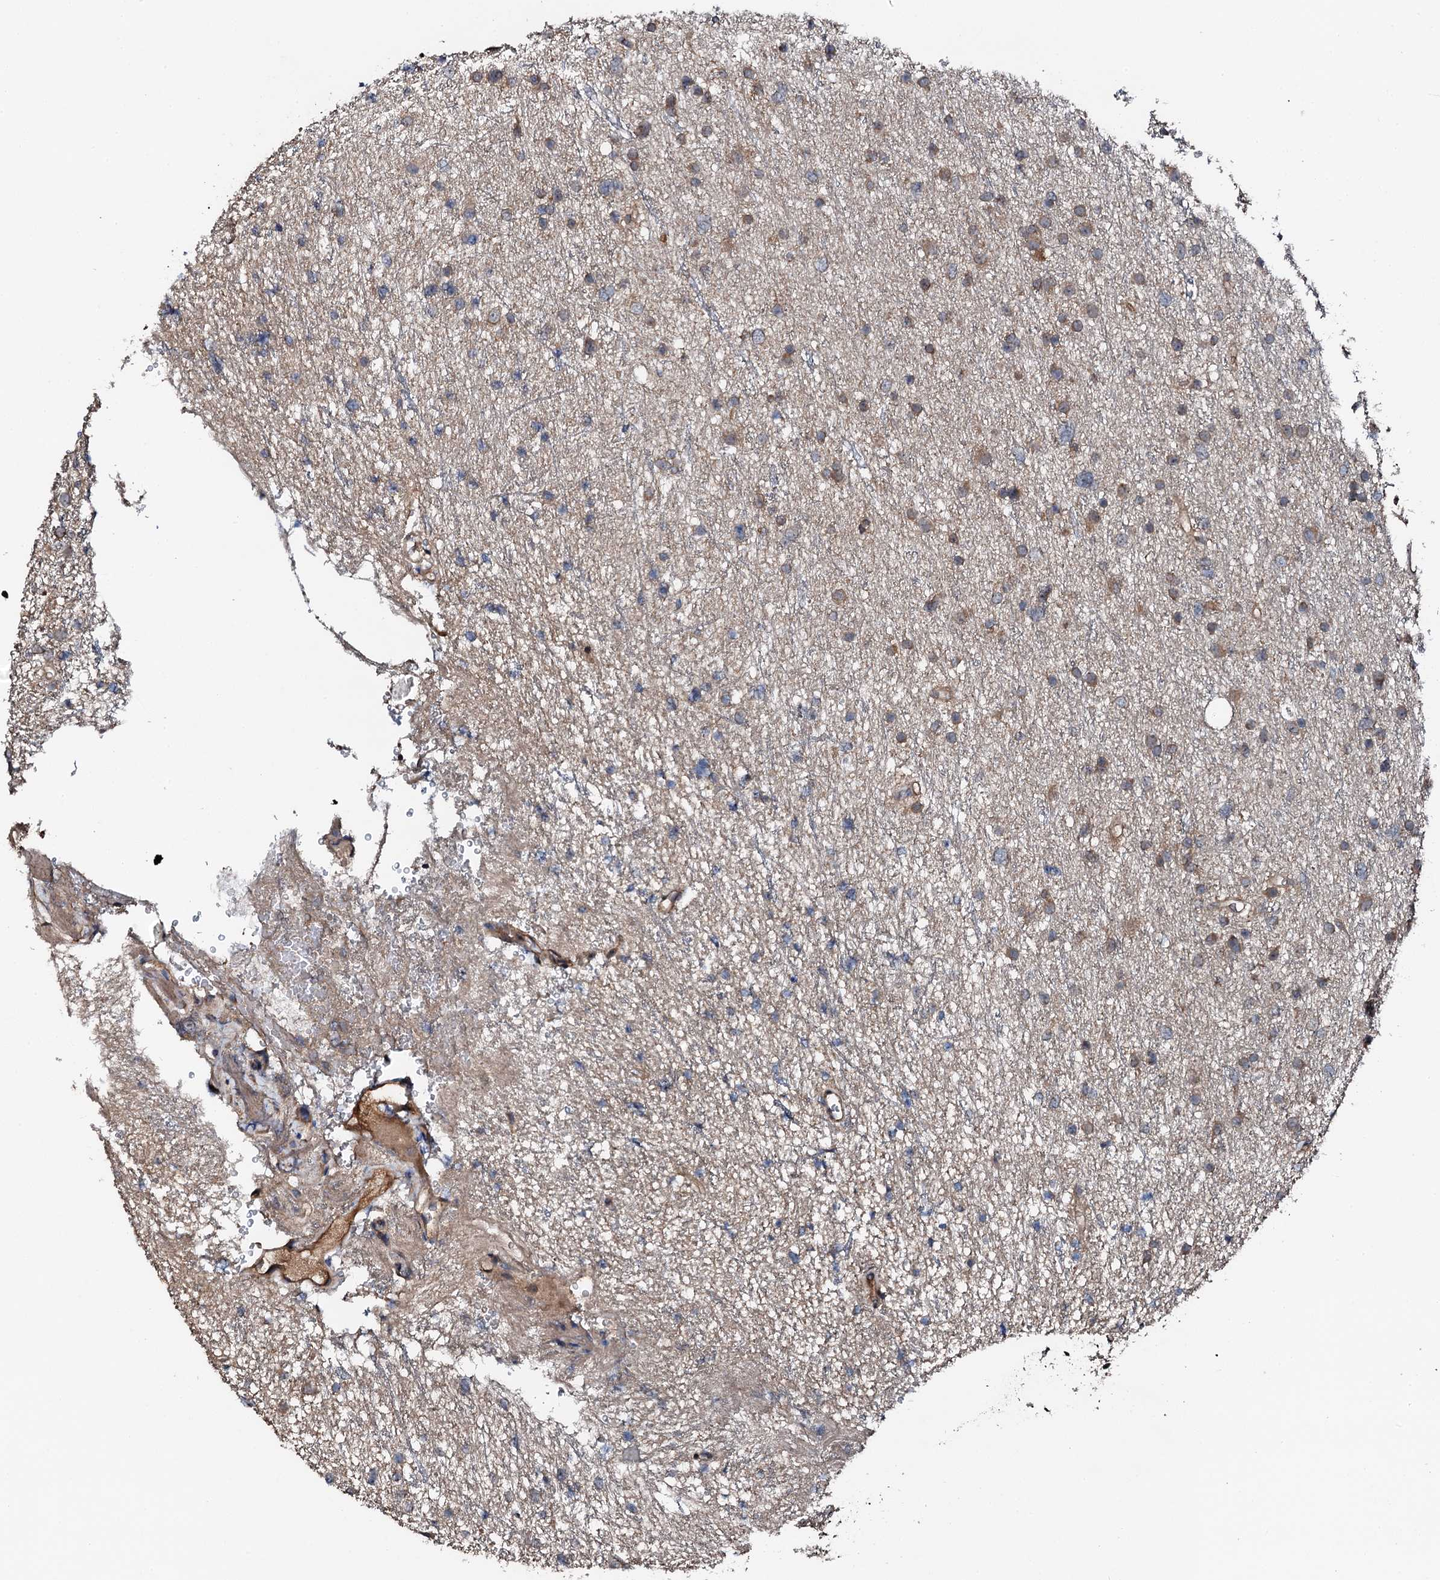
{"staining": {"intensity": "moderate", "quantity": "25%-75%", "location": "cytoplasmic/membranous"}, "tissue": "glioma", "cell_type": "Tumor cells", "image_type": "cancer", "snomed": [{"axis": "morphology", "description": "Glioma, malignant, Low grade"}, {"axis": "topography", "description": "Cerebral cortex"}], "caption": "Brown immunohistochemical staining in human glioma reveals moderate cytoplasmic/membranous staining in about 25%-75% of tumor cells. (DAB = brown stain, brightfield microscopy at high magnification).", "gene": "FLYWCH1", "patient": {"sex": "female", "age": 39}}